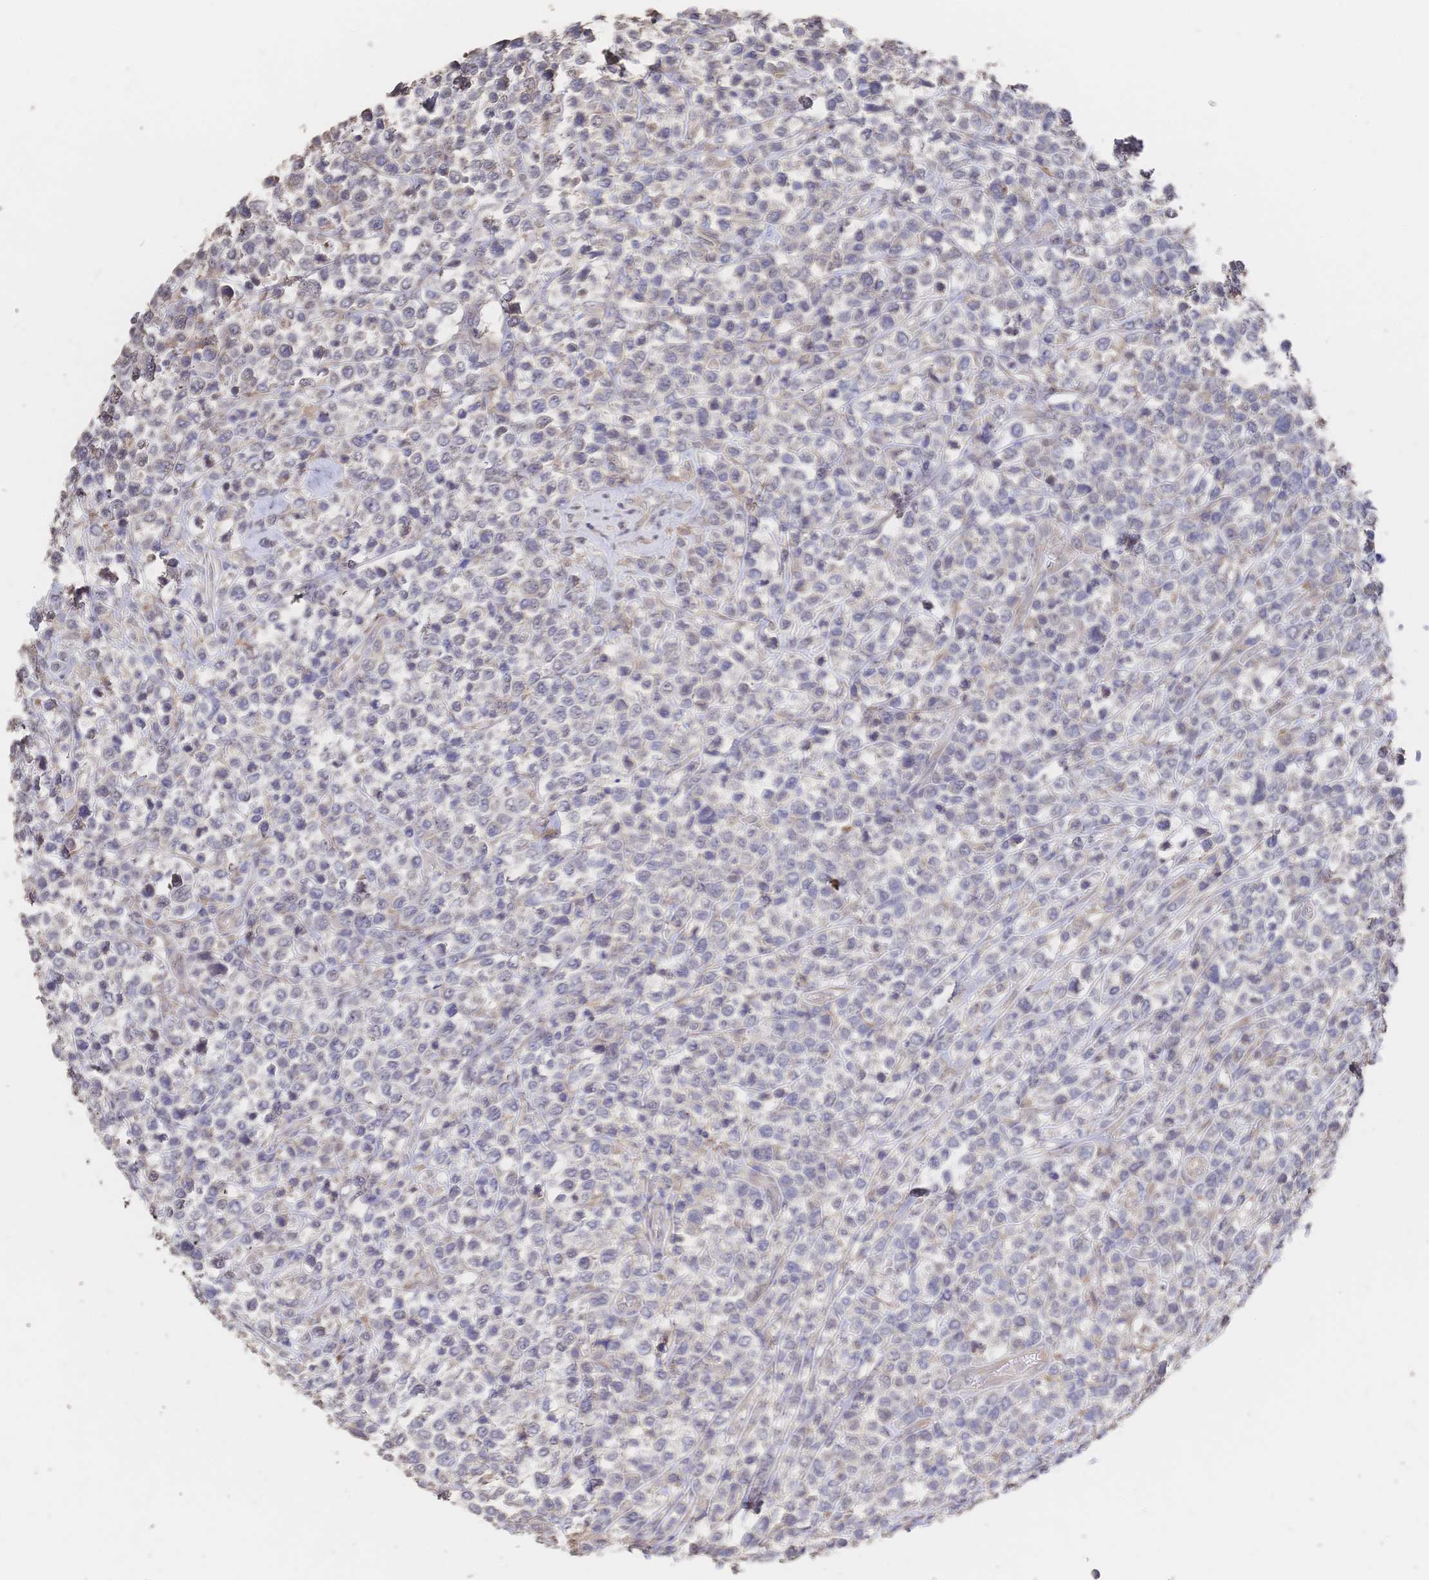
{"staining": {"intensity": "negative", "quantity": "none", "location": "none"}, "tissue": "lymphoma", "cell_type": "Tumor cells", "image_type": "cancer", "snomed": [{"axis": "morphology", "description": "Malignant lymphoma, non-Hodgkin's type, High grade"}, {"axis": "topography", "description": "Soft tissue"}], "caption": "DAB (3,3'-diaminobenzidine) immunohistochemical staining of human lymphoma displays no significant expression in tumor cells.", "gene": "DNAJA4", "patient": {"sex": "female", "age": 56}}